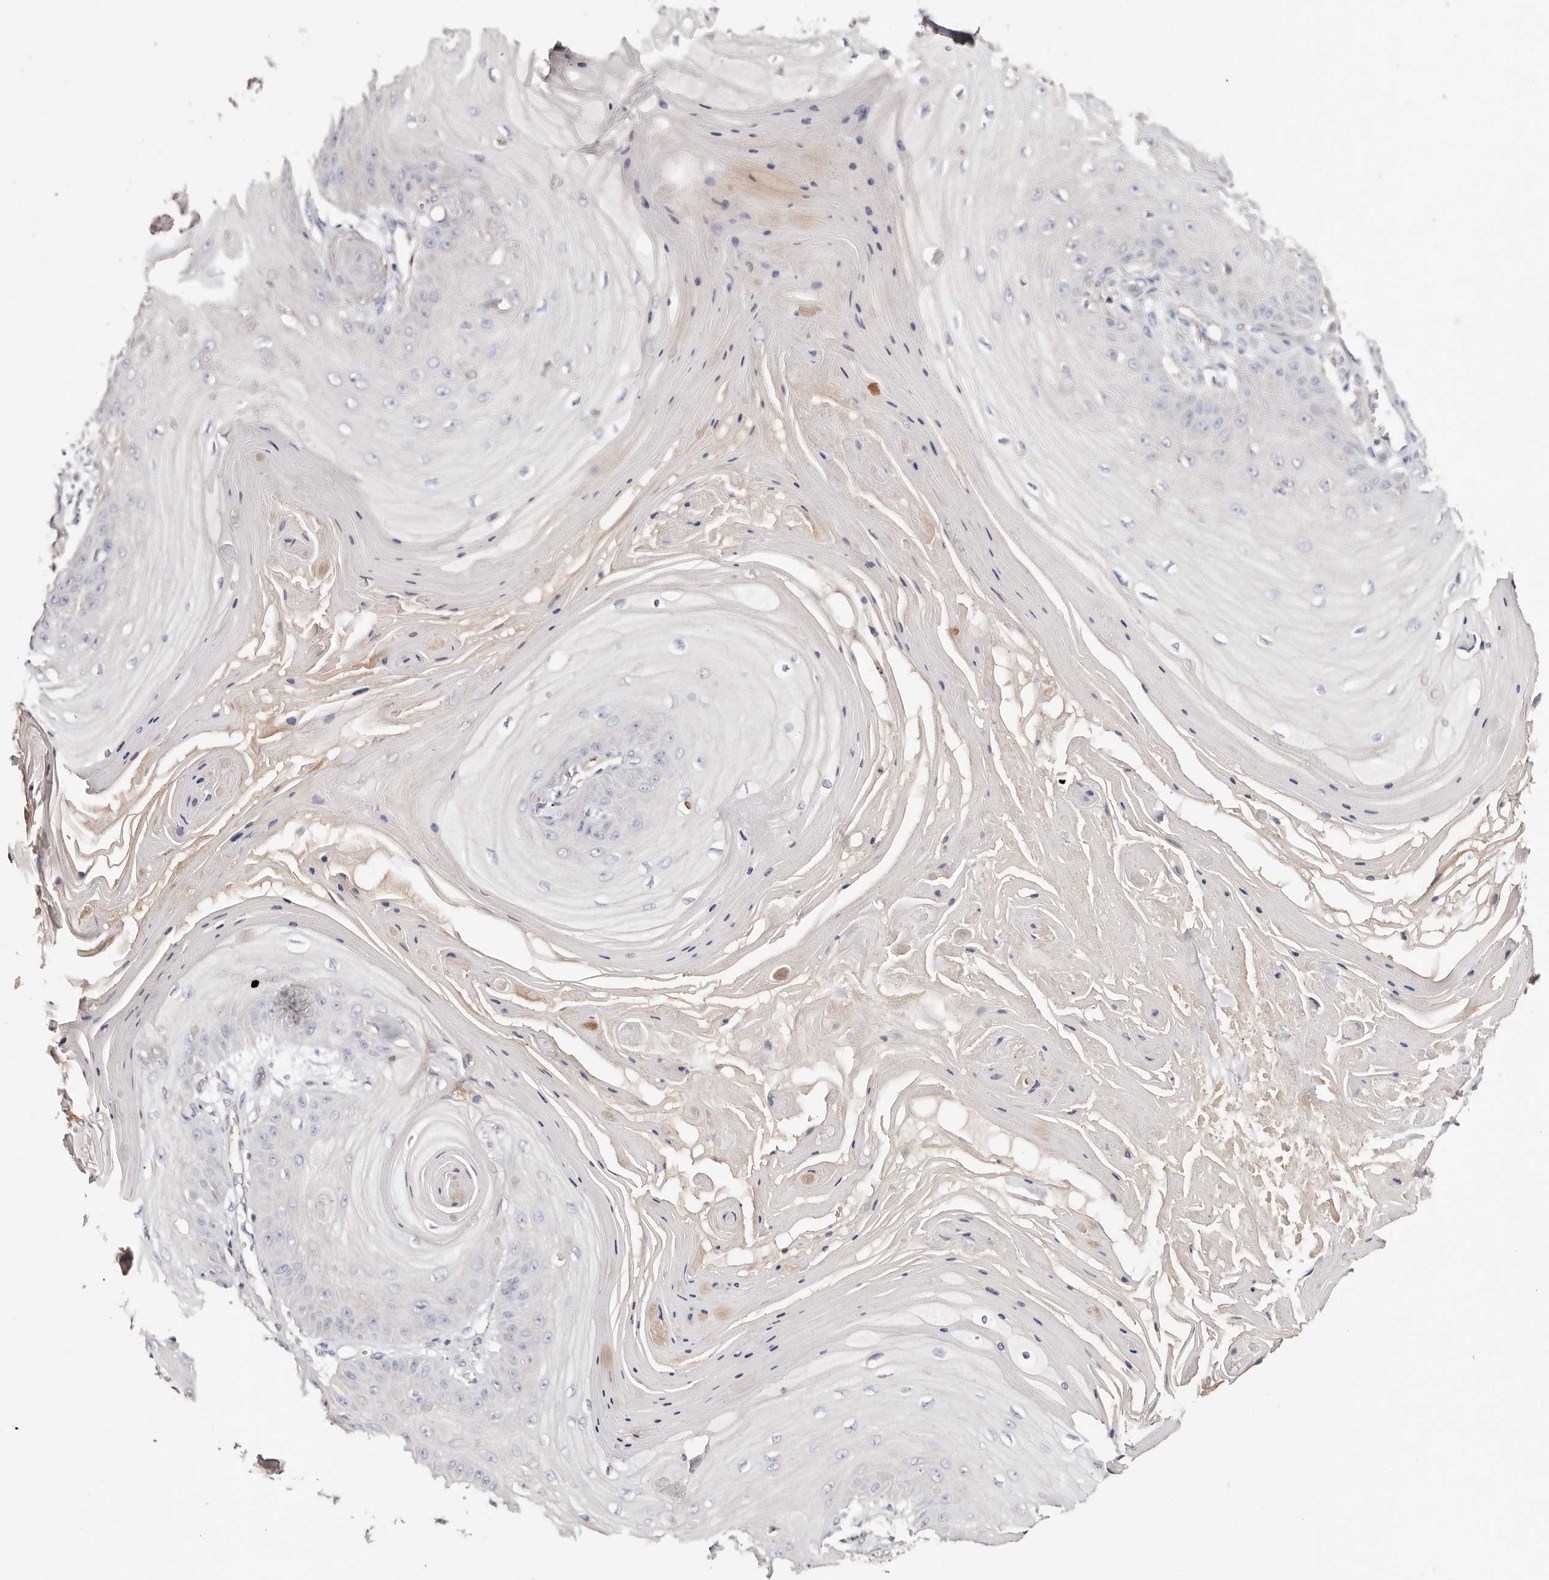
{"staining": {"intensity": "negative", "quantity": "none", "location": "none"}, "tissue": "skin cancer", "cell_type": "Tumor cells", "image_type": "cancer", "snomed": [{"axis": "morphology", "description": "Squamous cell carcinoma, NOS"}, {"axis": "topography", "description": "Skin"}], "caption": "This is an IHC histopathology image of squamous cell carcinoma (skin). There is no positivity in tumor cells.", "gene": "TGM2", "patient": {"sex": "male", "age": 74}}